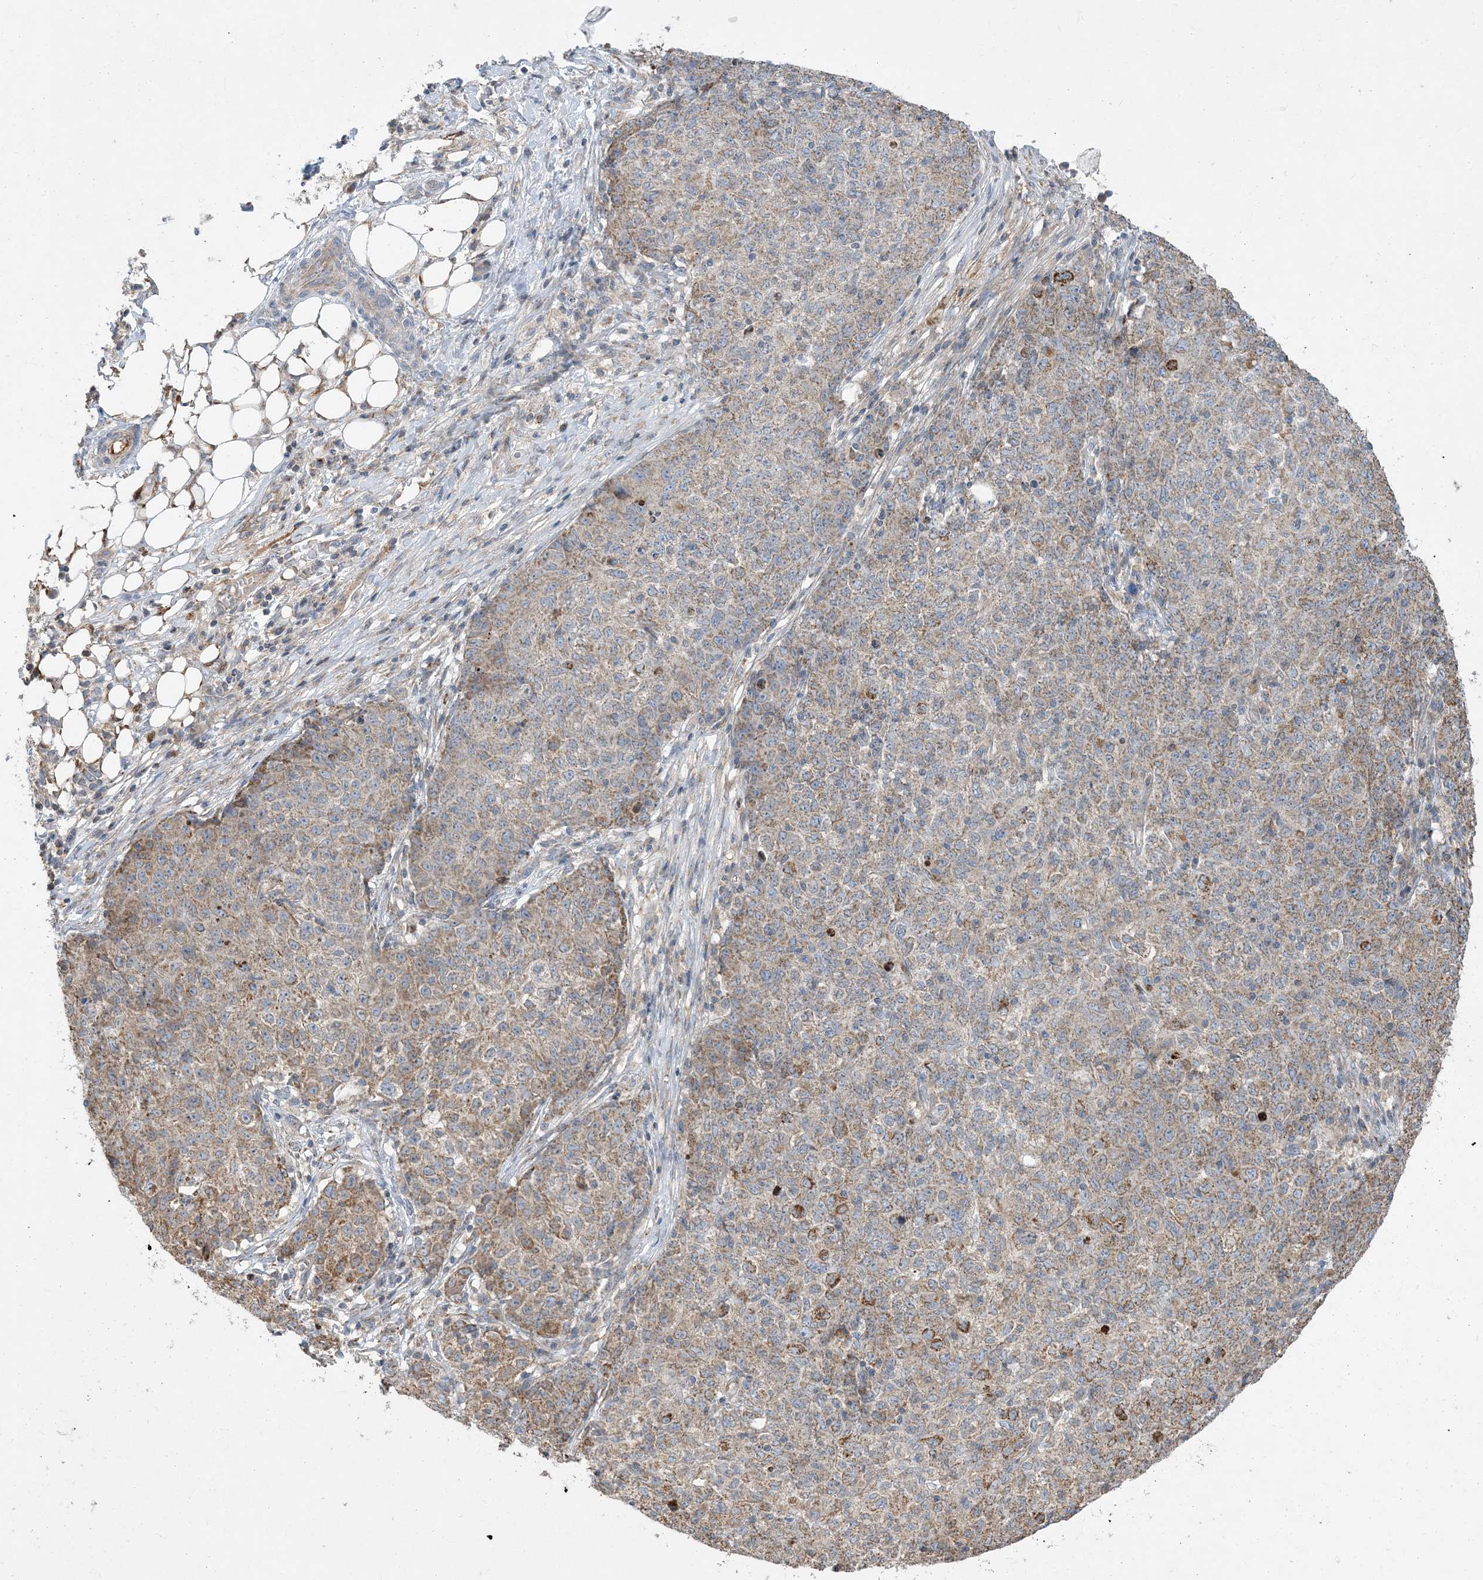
{"staining": {"intensity": "weak", "quantity": ">75%", "location": "cytoplasmic/membranous"}, "tissue": "ovarian cancer", "cell_type": "Tumor cells", "image_type": "cancer", "snomed": [{"axis": "morphology", "description": "Carcinoma, endometroid"}, {"axis": "topography", "description": "Ovary"}], "caption": "Protein analysis of ovarian cancer tissue shows weak cytoplasmic/membranous staining in about >75% of tumor cells.", "gene": "ECHDC1", "patient": {"sex": "female", "age": 42}}